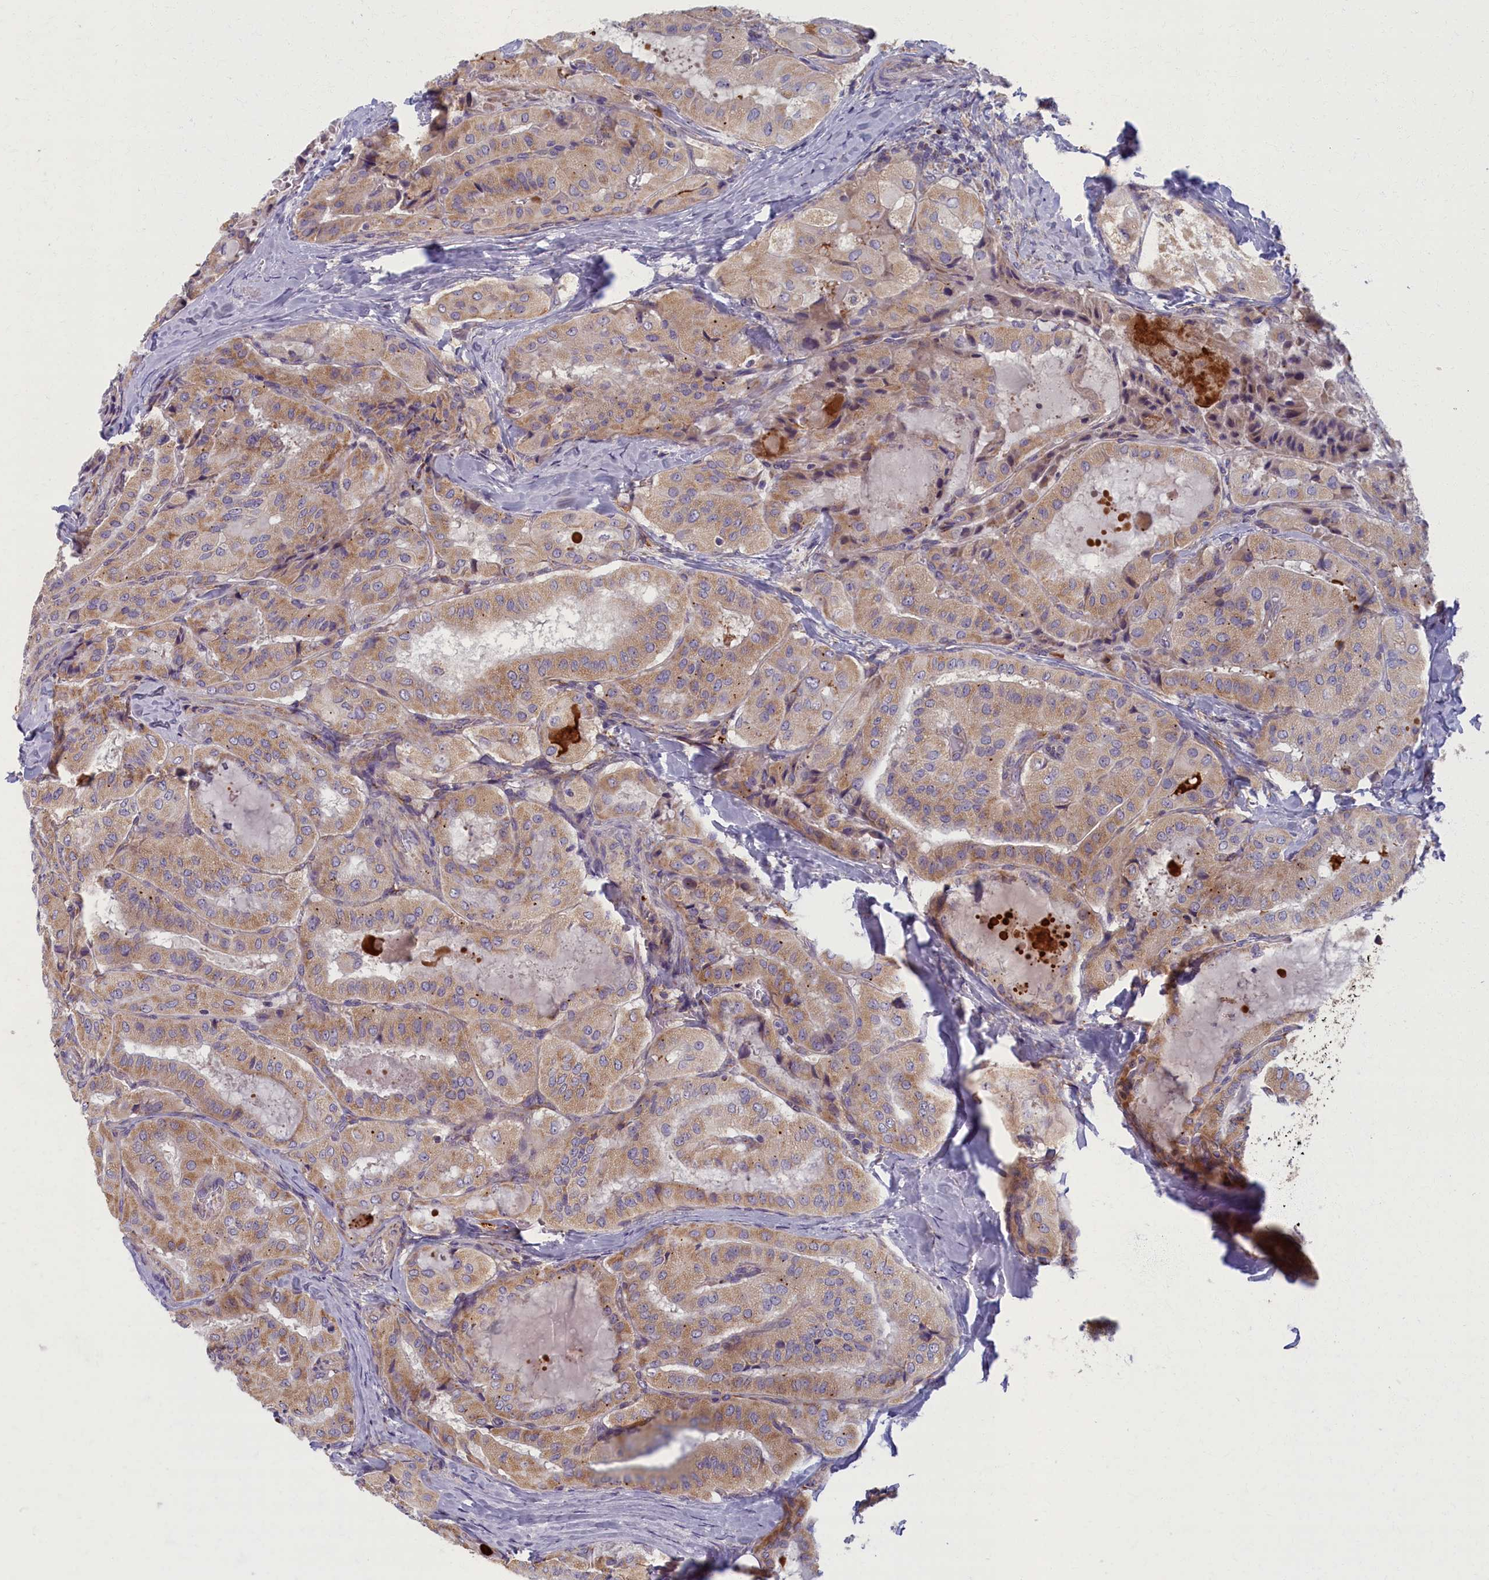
{"staining": {"intensity": "moderate", "quantity": ">75%", "location": "cytoplasmic/membranous"}, "tissue": "thyroid cancer", "cell_type": "Tumor cells", "image_type": "cancer", "snomed": [{"axis": "morphology", "description": "Normal tissue, NOS"}, {"axis": "morphology", "description": "Papillary adenocarcinoma, NOS"}, {"axis": "topography", "description": "Thyroid gland"}], "caption": "Tumor cells reveal moderate cytoplasmic/membranous positivity in approximately >75% of cells in papillary adenocarcinoma (thyroid). Nuclei are stained in blue.", "gene": "MRPS25", "patient": {"sex": "female", "age": 59}}